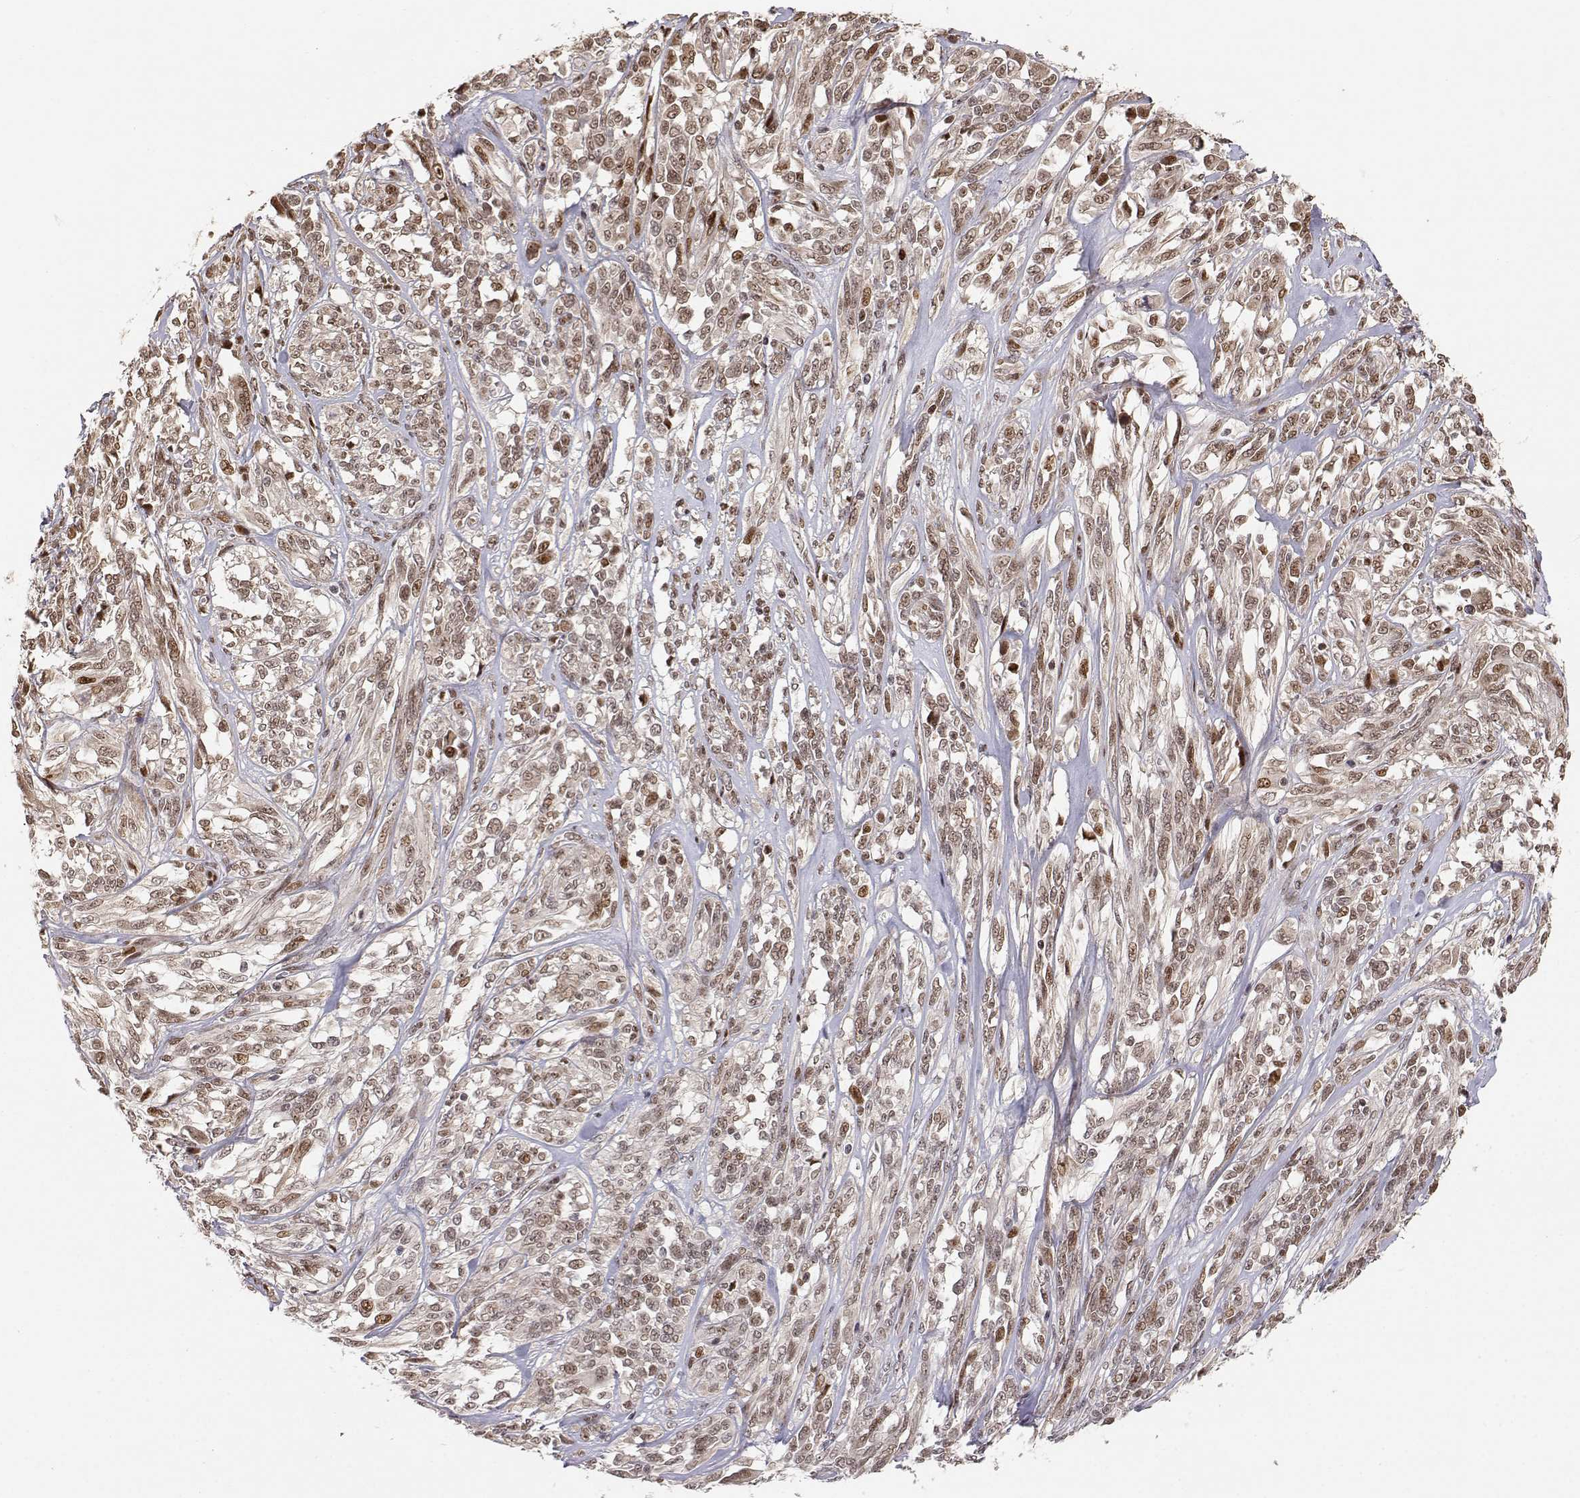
{"staining": {"intensity": "strong", "quantity": "<25%", "location": "nuclear"}, "tissue": "melanoma", "cell_type": "Tumor cells", "image_type": "cancer", "snomed": [{"axis": "morphology", "description": "Malignant melanoma, NOS"}, {"axis": "topography", "description": "Skin"}], "caption": "A brown stain shows strong nuclear positivity of a protein in melanoma tumor cells.", "gene": "BRCA1", "patient": {"sex": "female", "age": 91}}